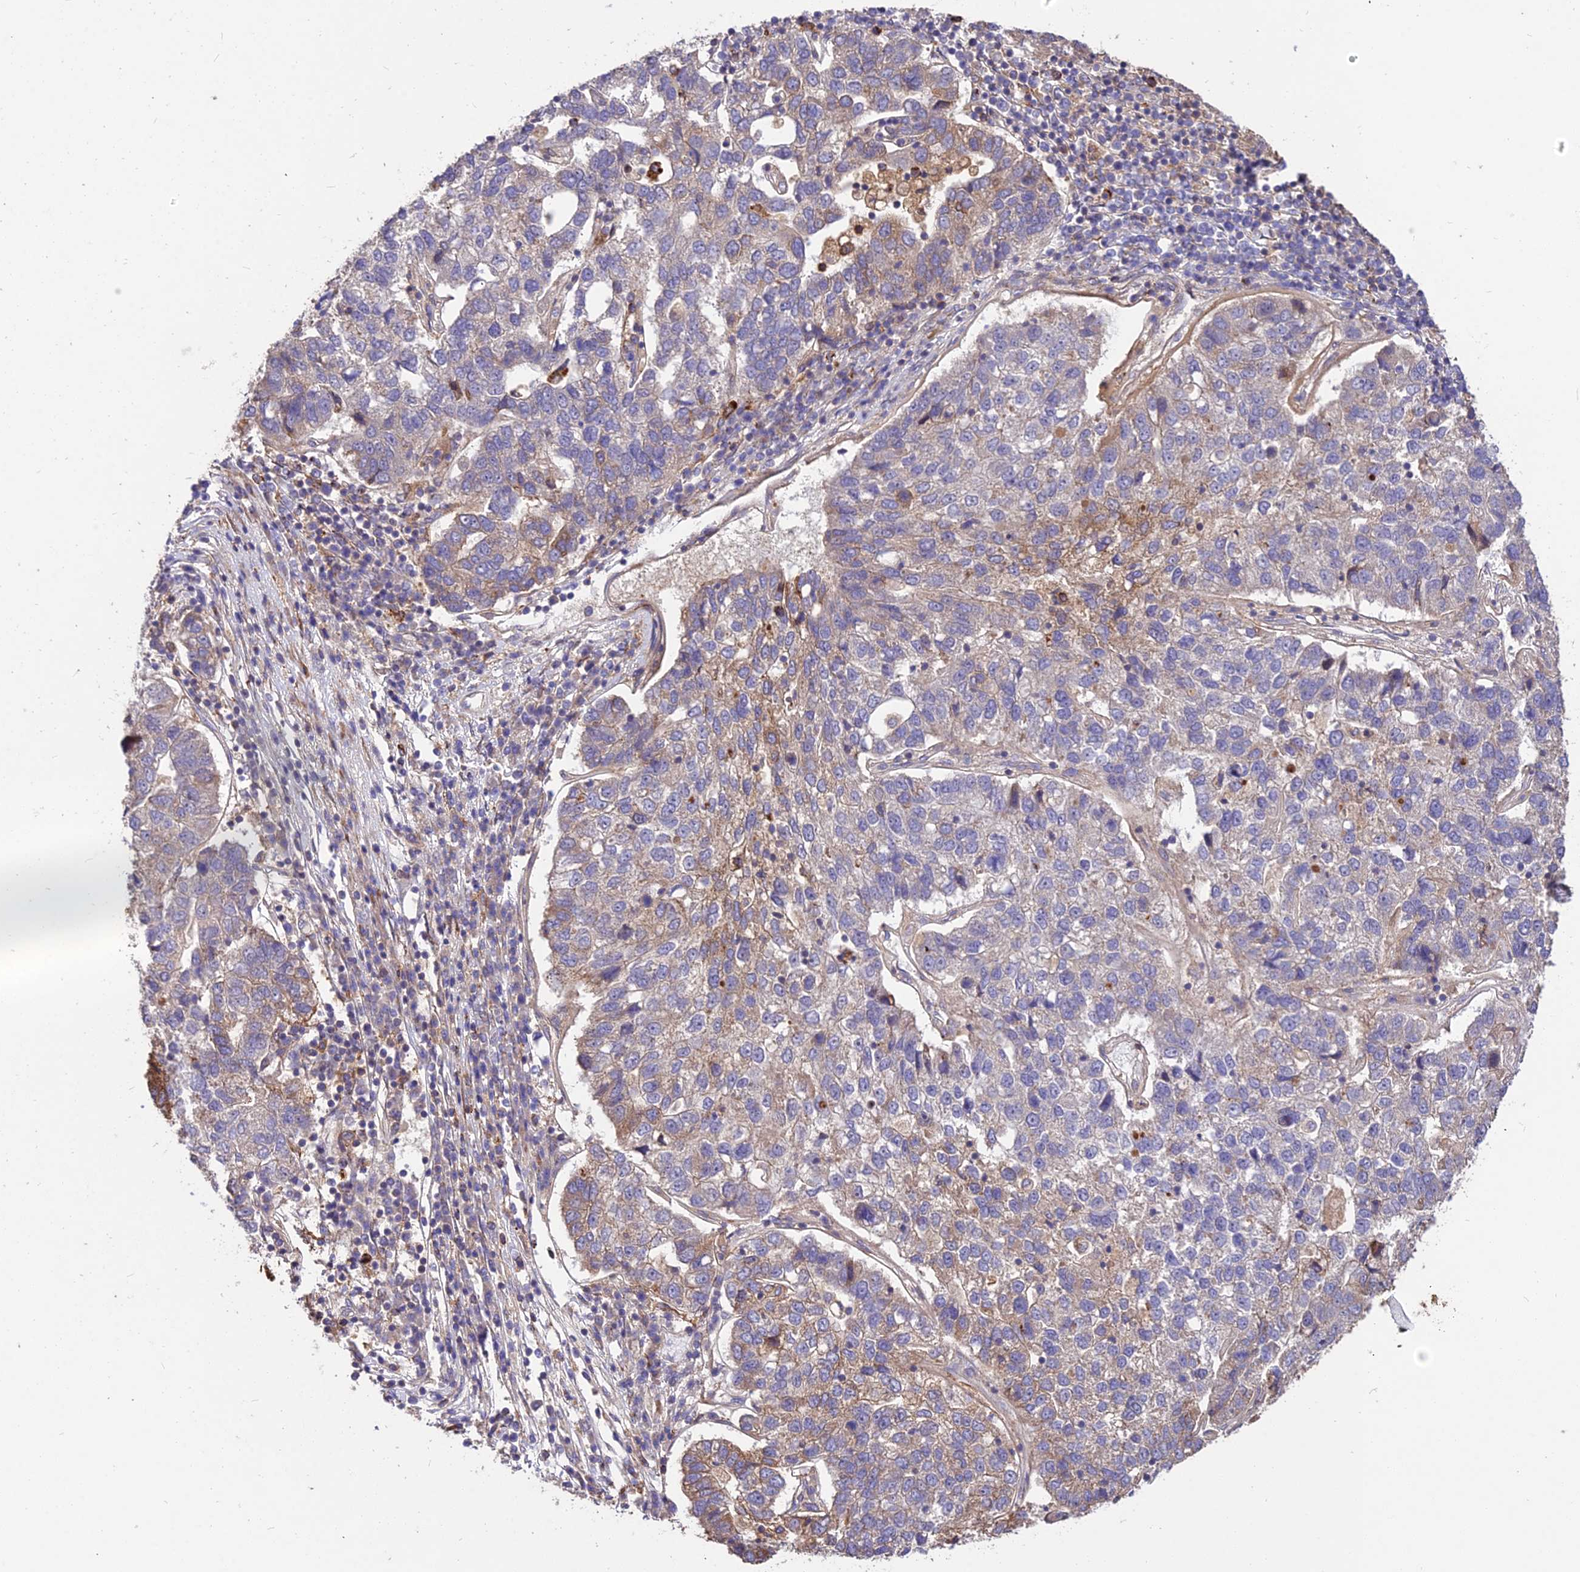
{"staining": {"intensity": "moderate", "quantity": "<25%", "location": "cytoplasmic/membranous"}, "tissue": "pancreatic cancer", "cell_type": "Tumor cells", "image_type": "cancer", "snomed": [{"axis": "morphology", "description": "Adenocarcinoma, NOS"}, {"axis": "topography", "description": "Pancreas"}], "caption": "Adenocarcinoma (pancreatic) tissue reveals moderate cytoplasmic/membranous positivity in about <25% of tumor cells", "gene": "ROCK1", "patient": {"sex": "female", "age": 61}}